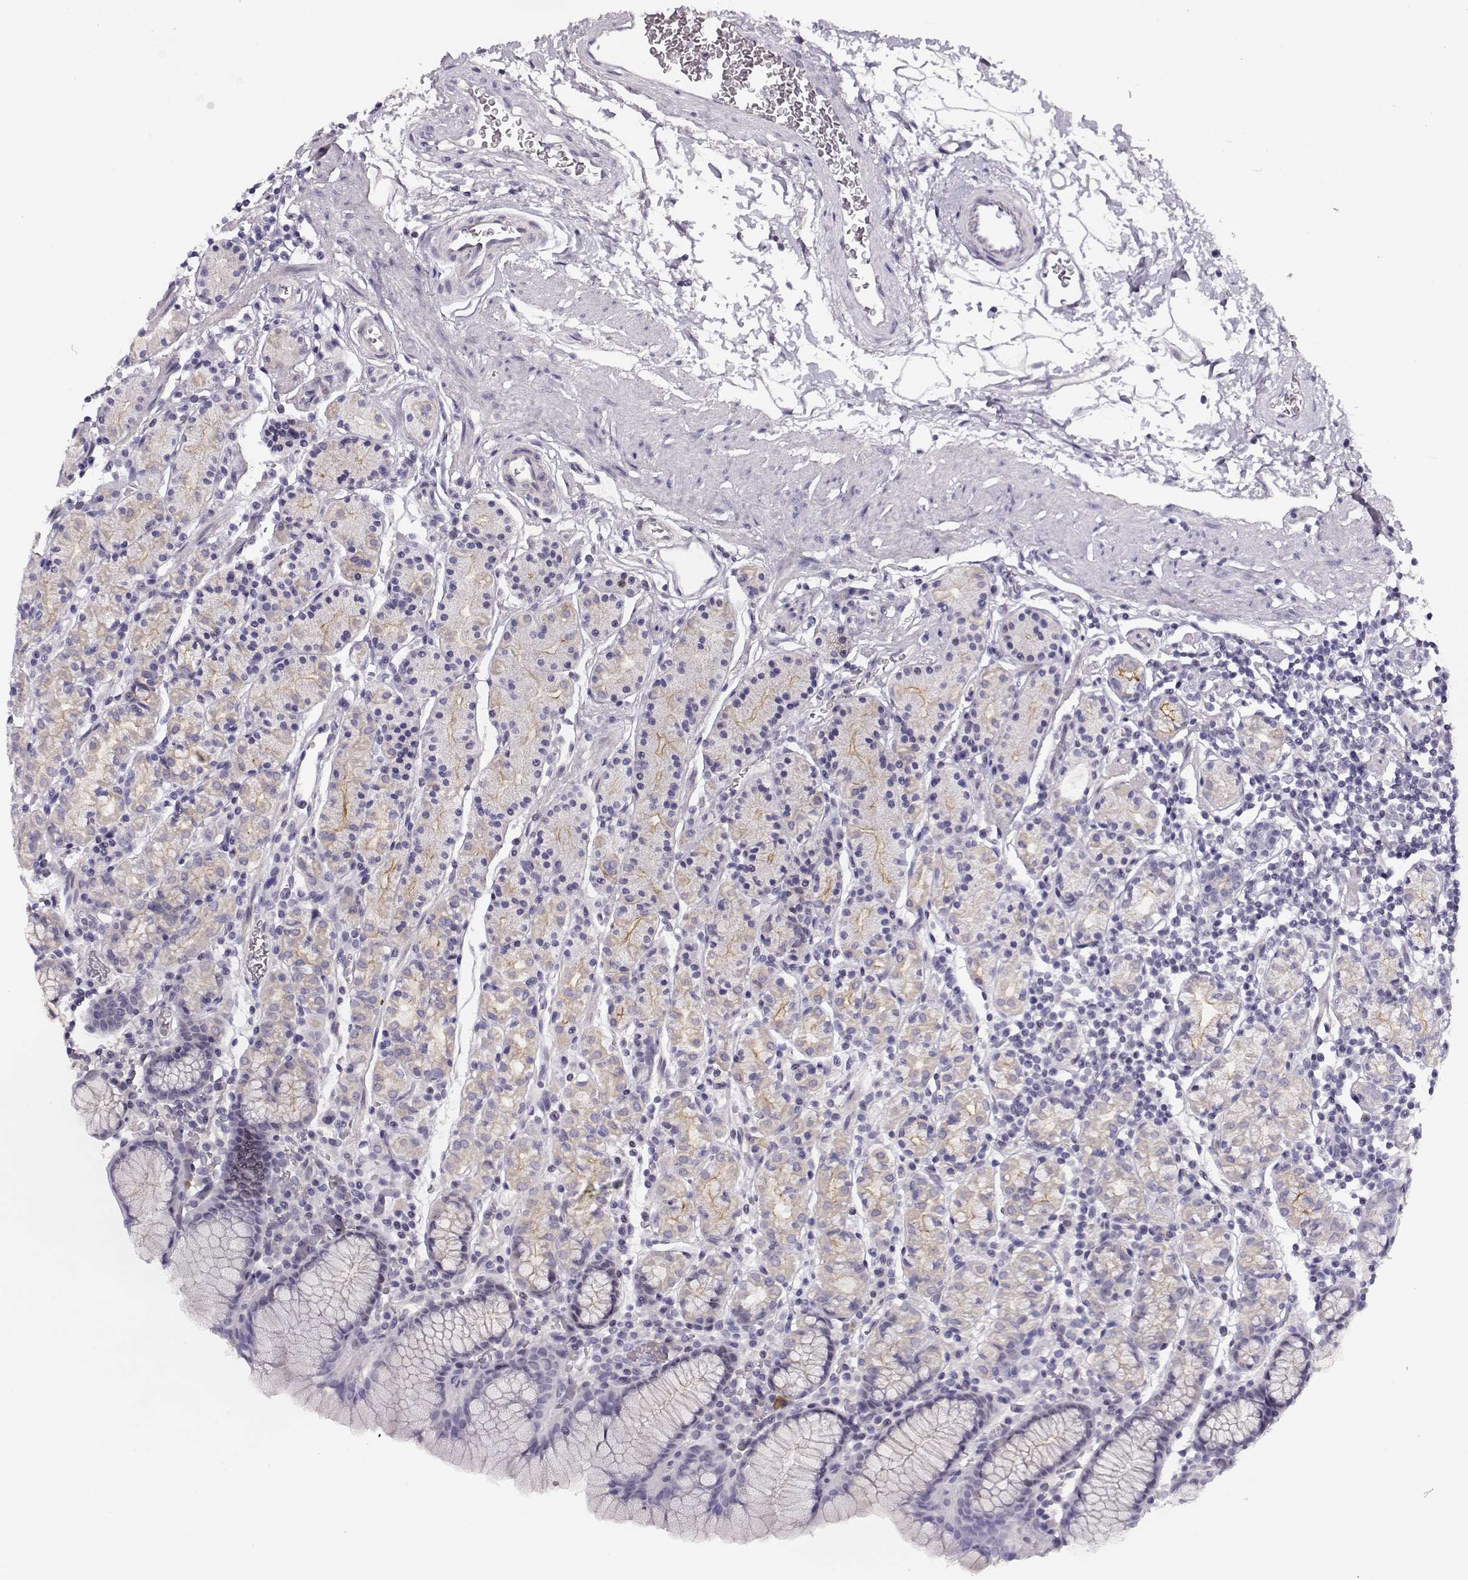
{"staining": {"intensity": "moderate", "quantity": "<25%", "location": "cytoplasmic/membranous"}, "tissue": "stomach", "cell_type": "Glandular cells", "image_type": "normal", "snomed": [{"axis": "morphology", "description": "Normal tissue, NOS"}, {"axis": "topography", "description": "Stomach, upper"}, {"axis": "topography", "description": "Stomach"}], "caption": "This photomicrograph reveals immunohistochemistry staining of unremarkable human stomach, with low moderate cytoplasmic/membranous positivity in approximately <25% of glandular cells.", "gene": "CRX", "patient": {"sex": "male", "age": 62}}